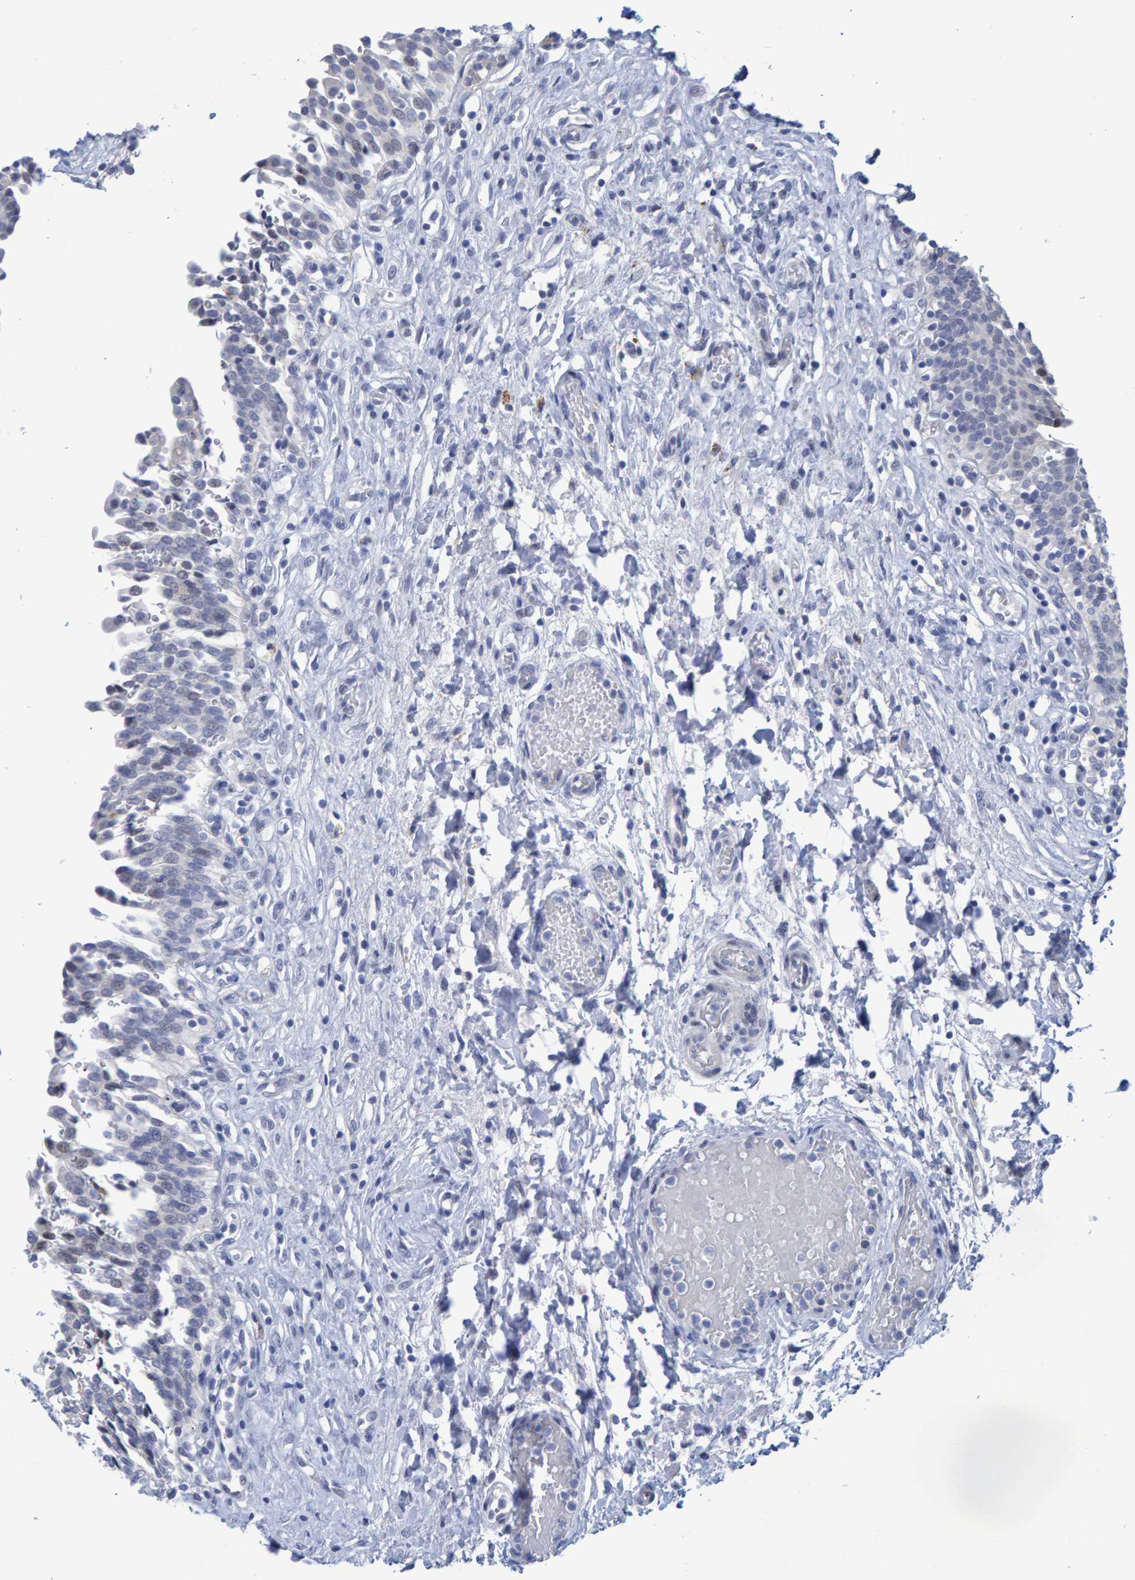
{"staining": {"intensity": "negative", "quantity": "none", "location": "none"}, "tissue": "urinary bladder", "cell_type": "Urothelial cells", "image_type": "normal", "snomed": [{"axis": "morphology", "description": "Urothelial carcinoma, High grade"}, {"axis": "topography", "description": "Urinary bladder"}], "caption": "DAB (3,3'-diaminobenzidine) immunohistochemical staining of normal human urinary bladder demonstrates no significant expression in urothelial cells. (Stains: DAB immunohistochemistry with hematoxylin counter stain, Microscopy: brightfield microscopy at high magnification).", "gene": "PROCA1", "patient": {"sex": "male", "age": 46}}